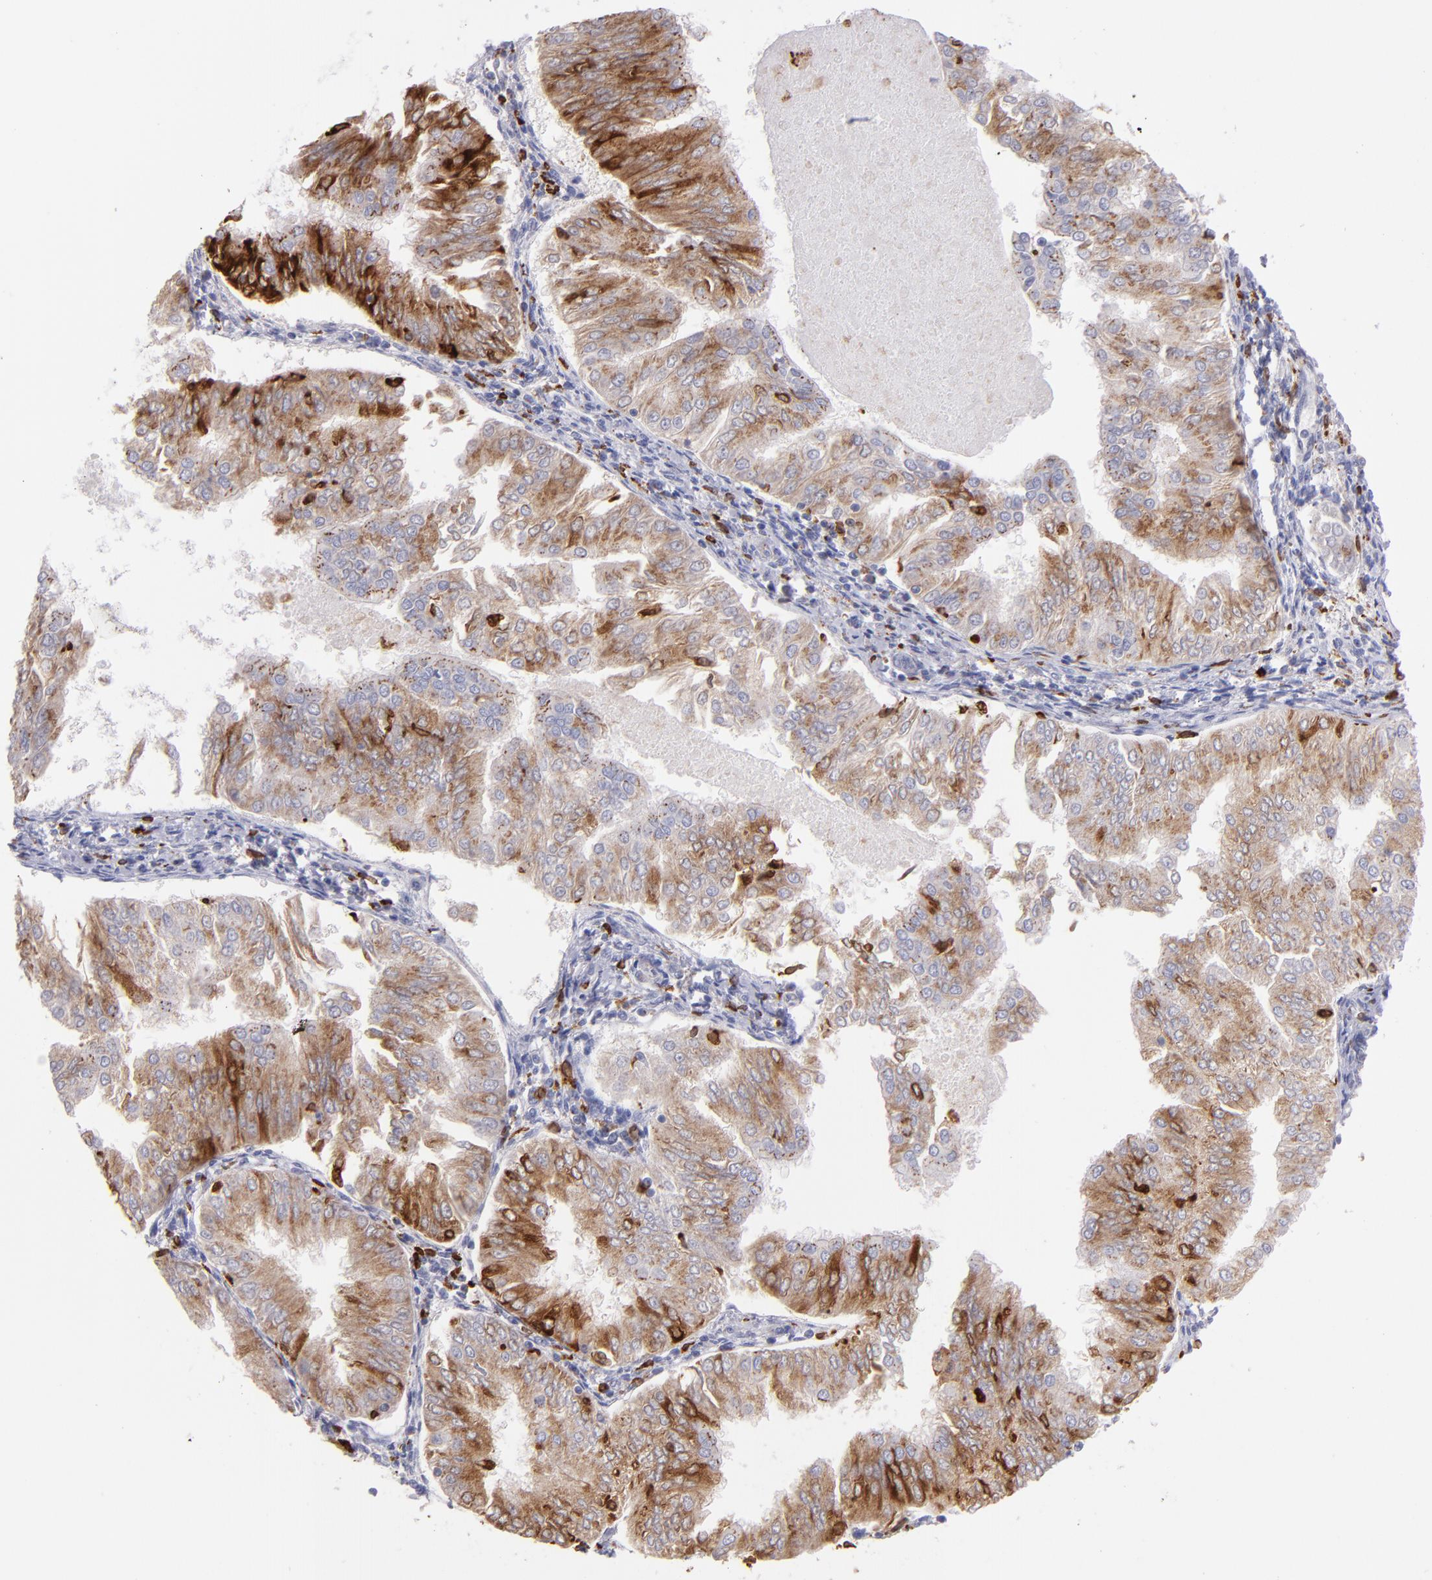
{"staining": {"intensity": "moderate", "quantity": ">75%", "location": "cytoplasmic/membranous"}, "tissue": "endometrial cancer", "cell_type": "Tumor cells", "image_type": "cancer", "snomed": [{"axis": "morphology", "description": "Adenocarcinoma, NOS"}, {"axis": "topography", "description": "Endometrium"}], "caption": "The photomicrograph exhibits immunohistochemical staining of endometrial cancer (adenocarcinoma). There is moderate cytoplasmic/membranous expression is present in approximately >75% of tumor cells.", "gene": "PTGS1", "patient": {"sex": "female", "age": 53}}